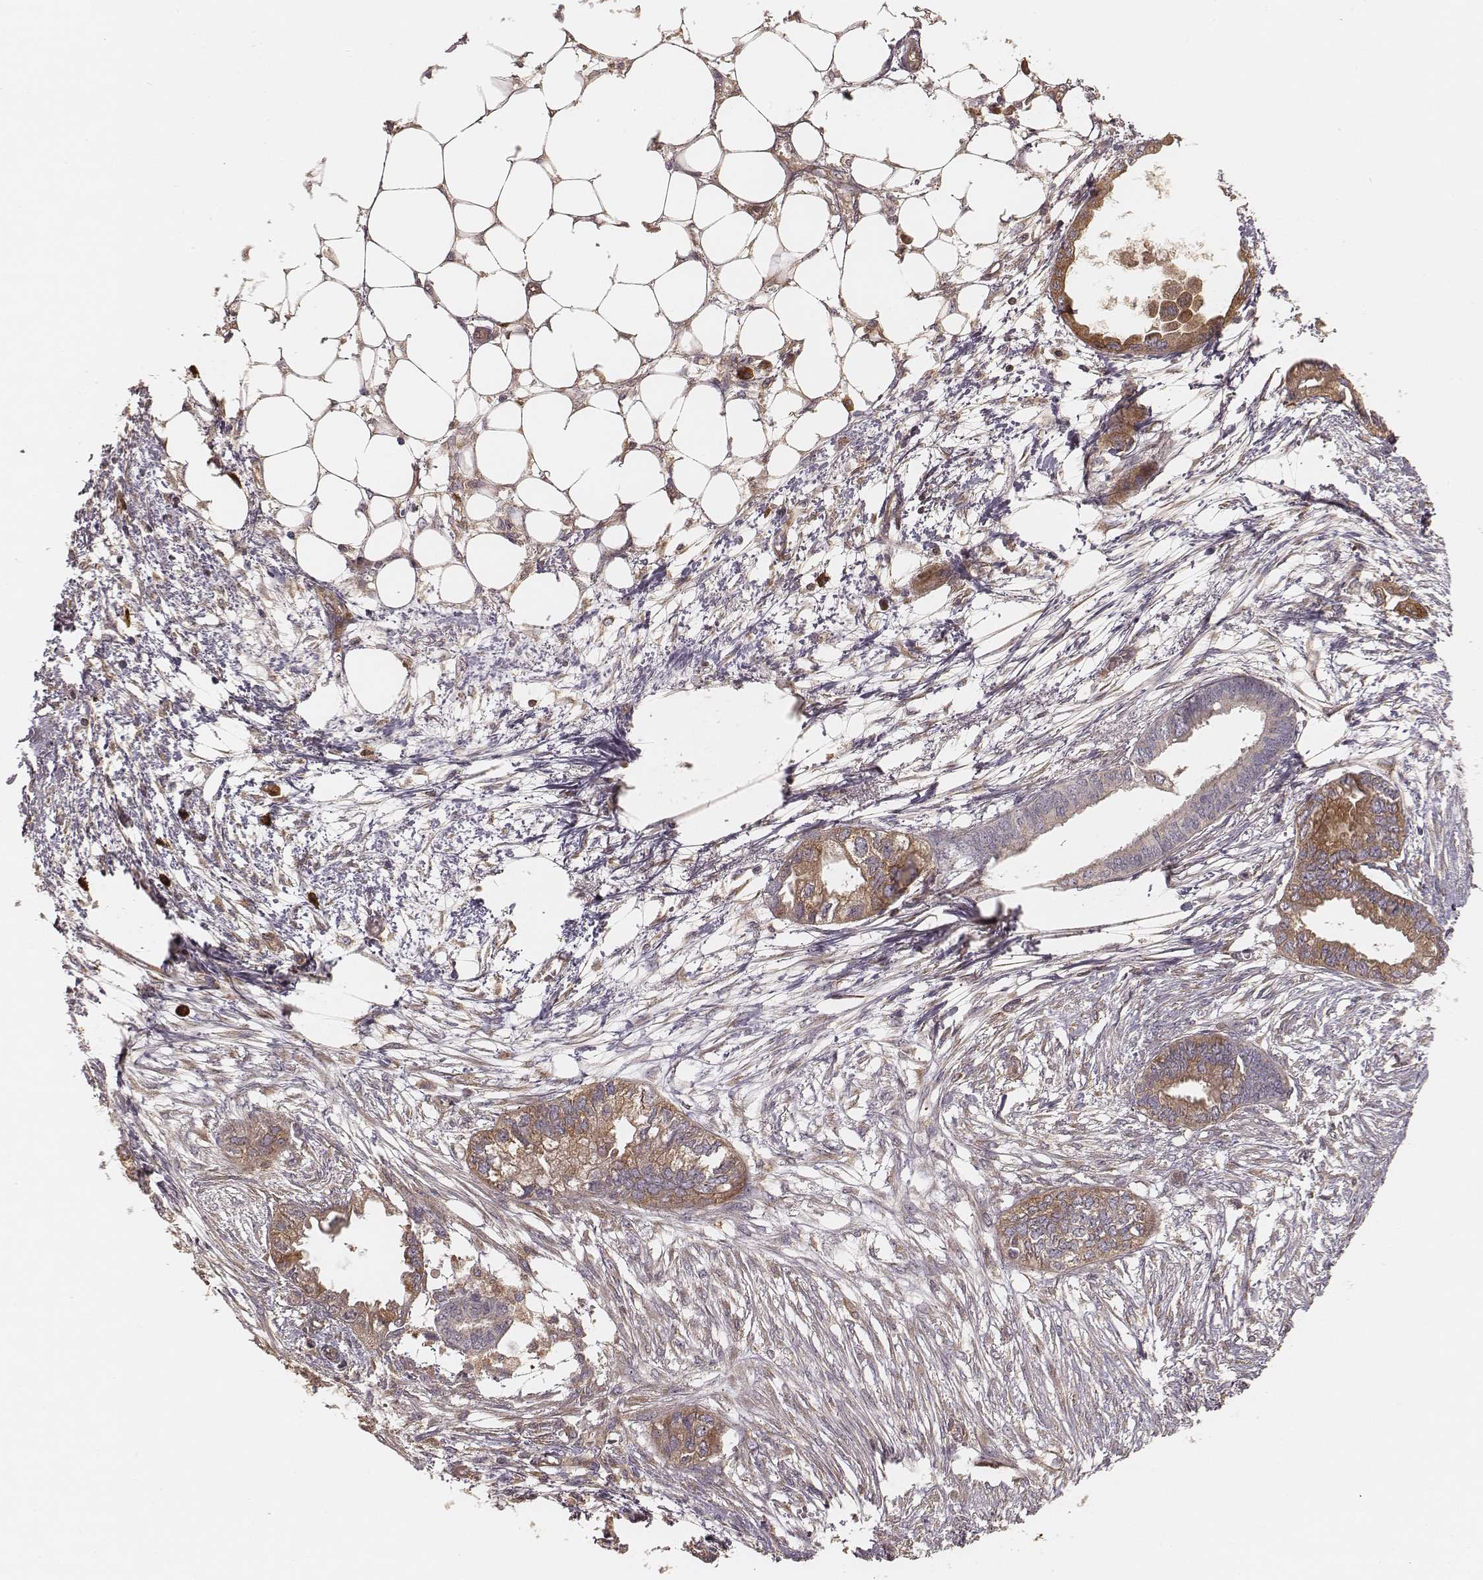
{"staining": {"intensity": "weak", "quantity": ">75%", "location": "cytoplasmic/membranous"}, "tissue": "endometrial cancer", "cell_type": "Tumor cells", "image_type": "cancer", "snomed": [{"axis": "morphology", "description": "Adenocarcinoma, NOS"}, {"axis": "morphology", "description": "Adenocarcinoma, metastatic, NOS"}, {"axis": "topography", "description": "Adipose tissue"}, {"axis": "topography", "description": "Endometrium"}], "caption": "The image reveals a brown stain indicating the presence of a protein in the cytoplasmic/membranous of tumor cells in endometrial adenocarcinoma.", "gene": "CARS1", "patient": {"sex": "female", "age": 67}}